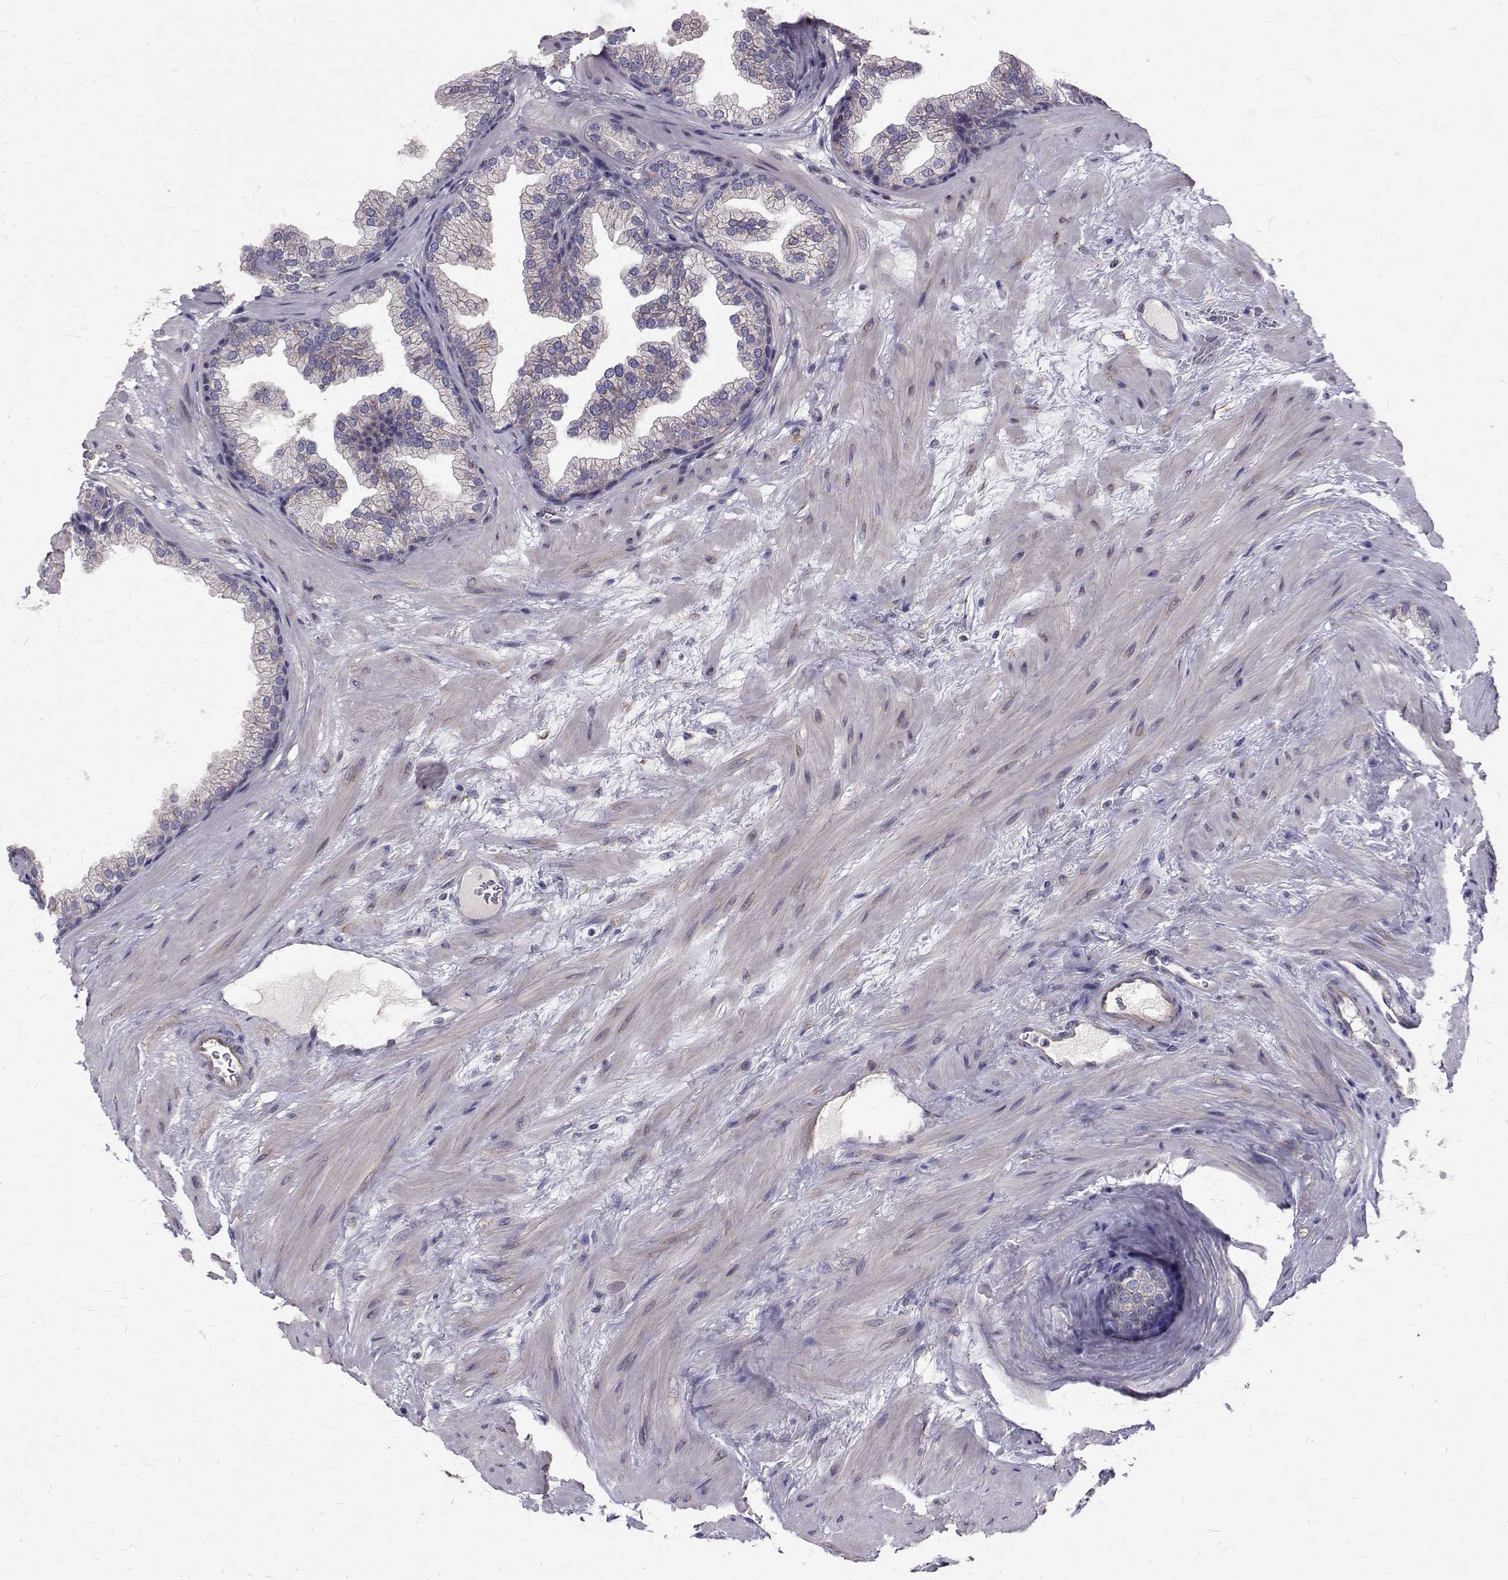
{"staining": {"intensity": "negative", "quantity": "none", "location": "none"}, "tissue": "prostate", "cell_type": "Glandular cells", "image_type": "normal", "snomed": [{"axis": "morphology", "description": "Normal tissue, NOS"}, {"axis": "topography", "description": "Prostate"}], "caption": "A high-resolution image shows immunohistochemistry (IHC) staining of normal prostate, which demonstrates no significant positivity in glandular cells. (Brightfield microscopy of DAB (3,3'-diaminobenzidine) immunohistochemistry at high magnification).", "gene": "ARFGAP1", "patient": {"sex": "male", "age": 37}}